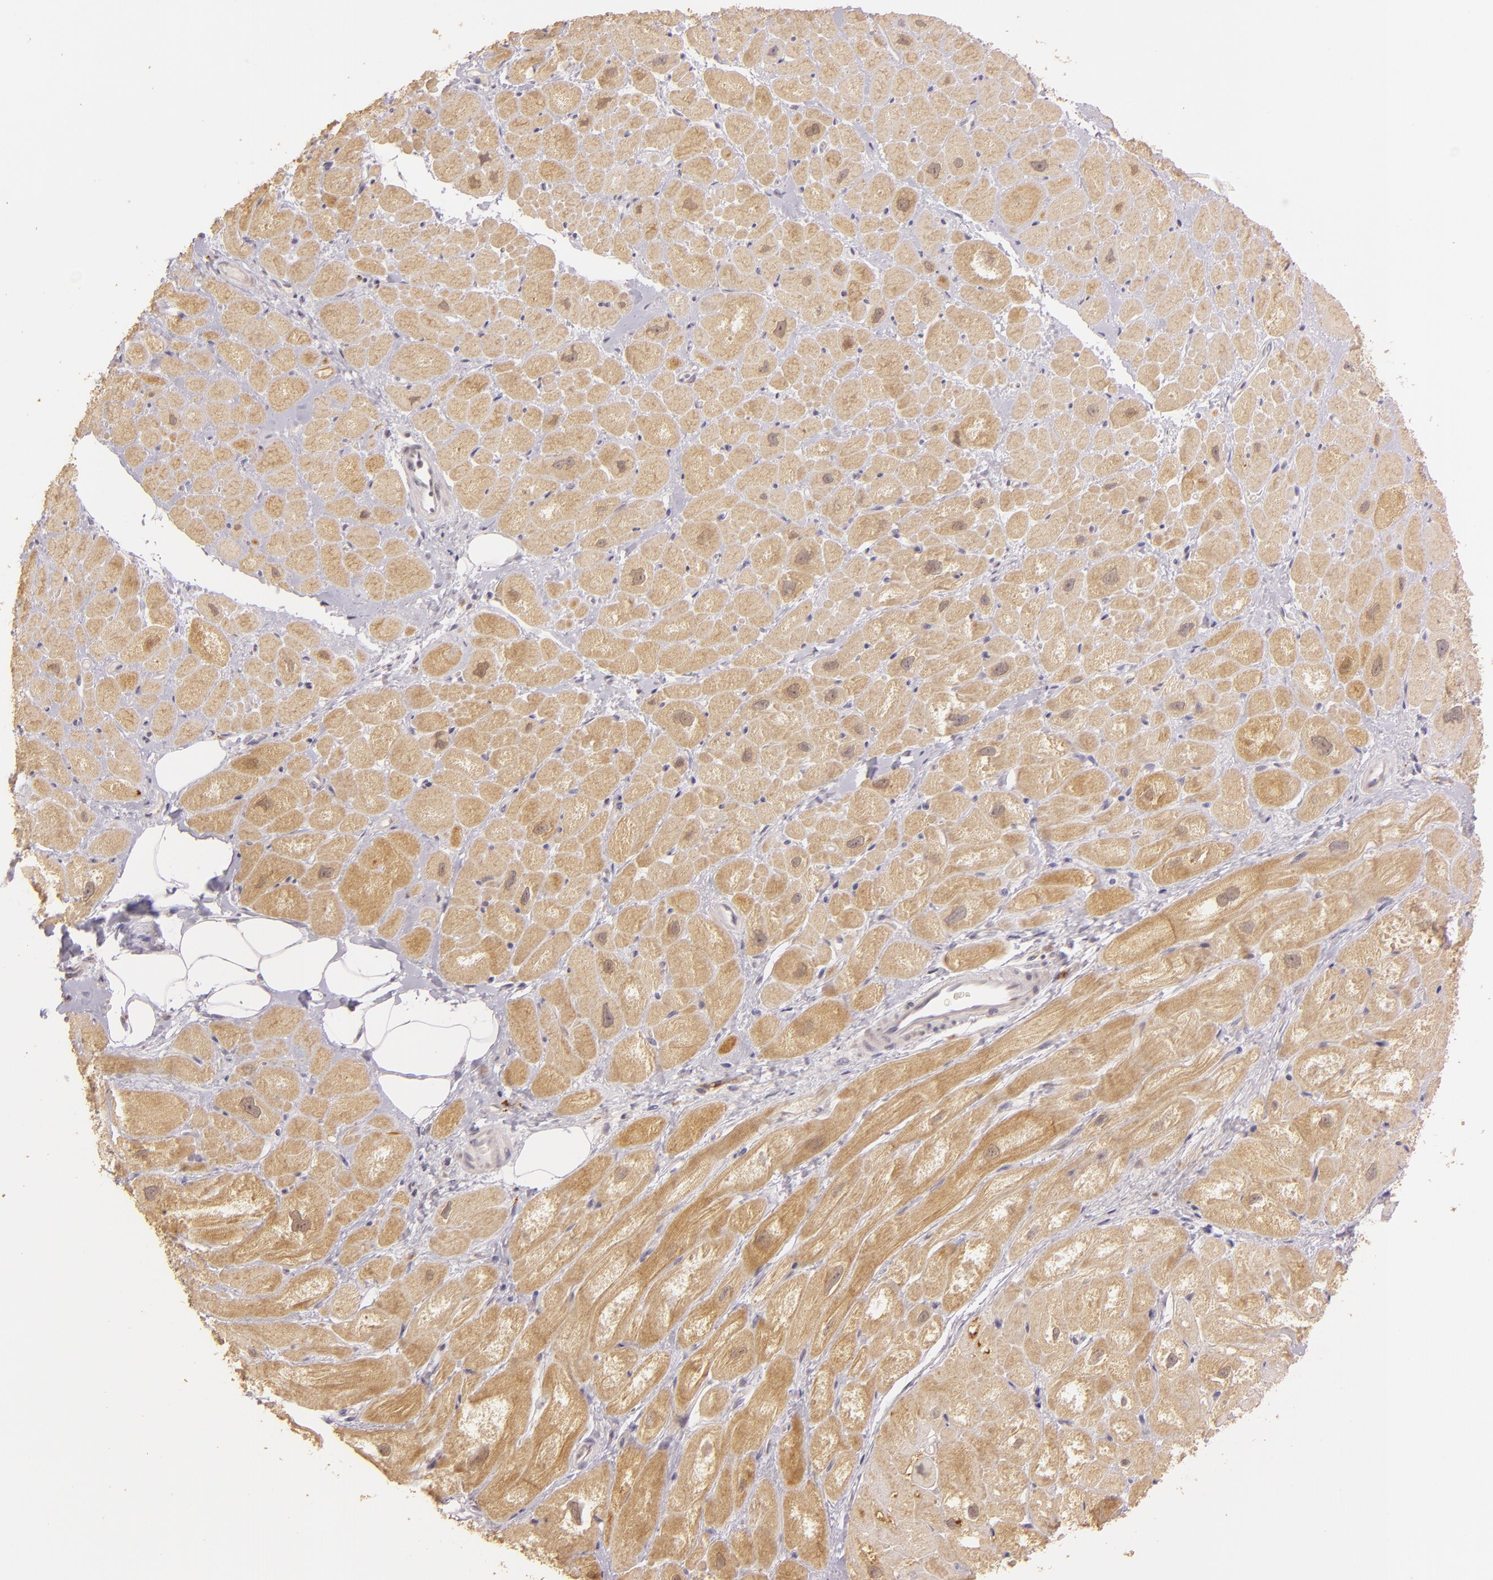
{"staining": {"intensity": "moderate", "quantity": ">75%", "location": "cytoplasmic/membranous"}, "tissue": "heart muscle", "cell_type": "Cardiomyocytes", "image_type": "normal", "snomed": [{"axis": "morphology", "description": "Normal tissue, NOS"}, {"axis": "topography", "description": "Heart"}], "caption": "Protein expression by immunohistochemistry (IHC) demonstrates moderate cytoplasmic/membranous expression in approximately >75% of cardiomyocytes in normal heart muscle. (DAB IHC with brightfield microscopy, high magnification).", "gene": "LGMN", "patient": {"sex": "male", "age": 49}}